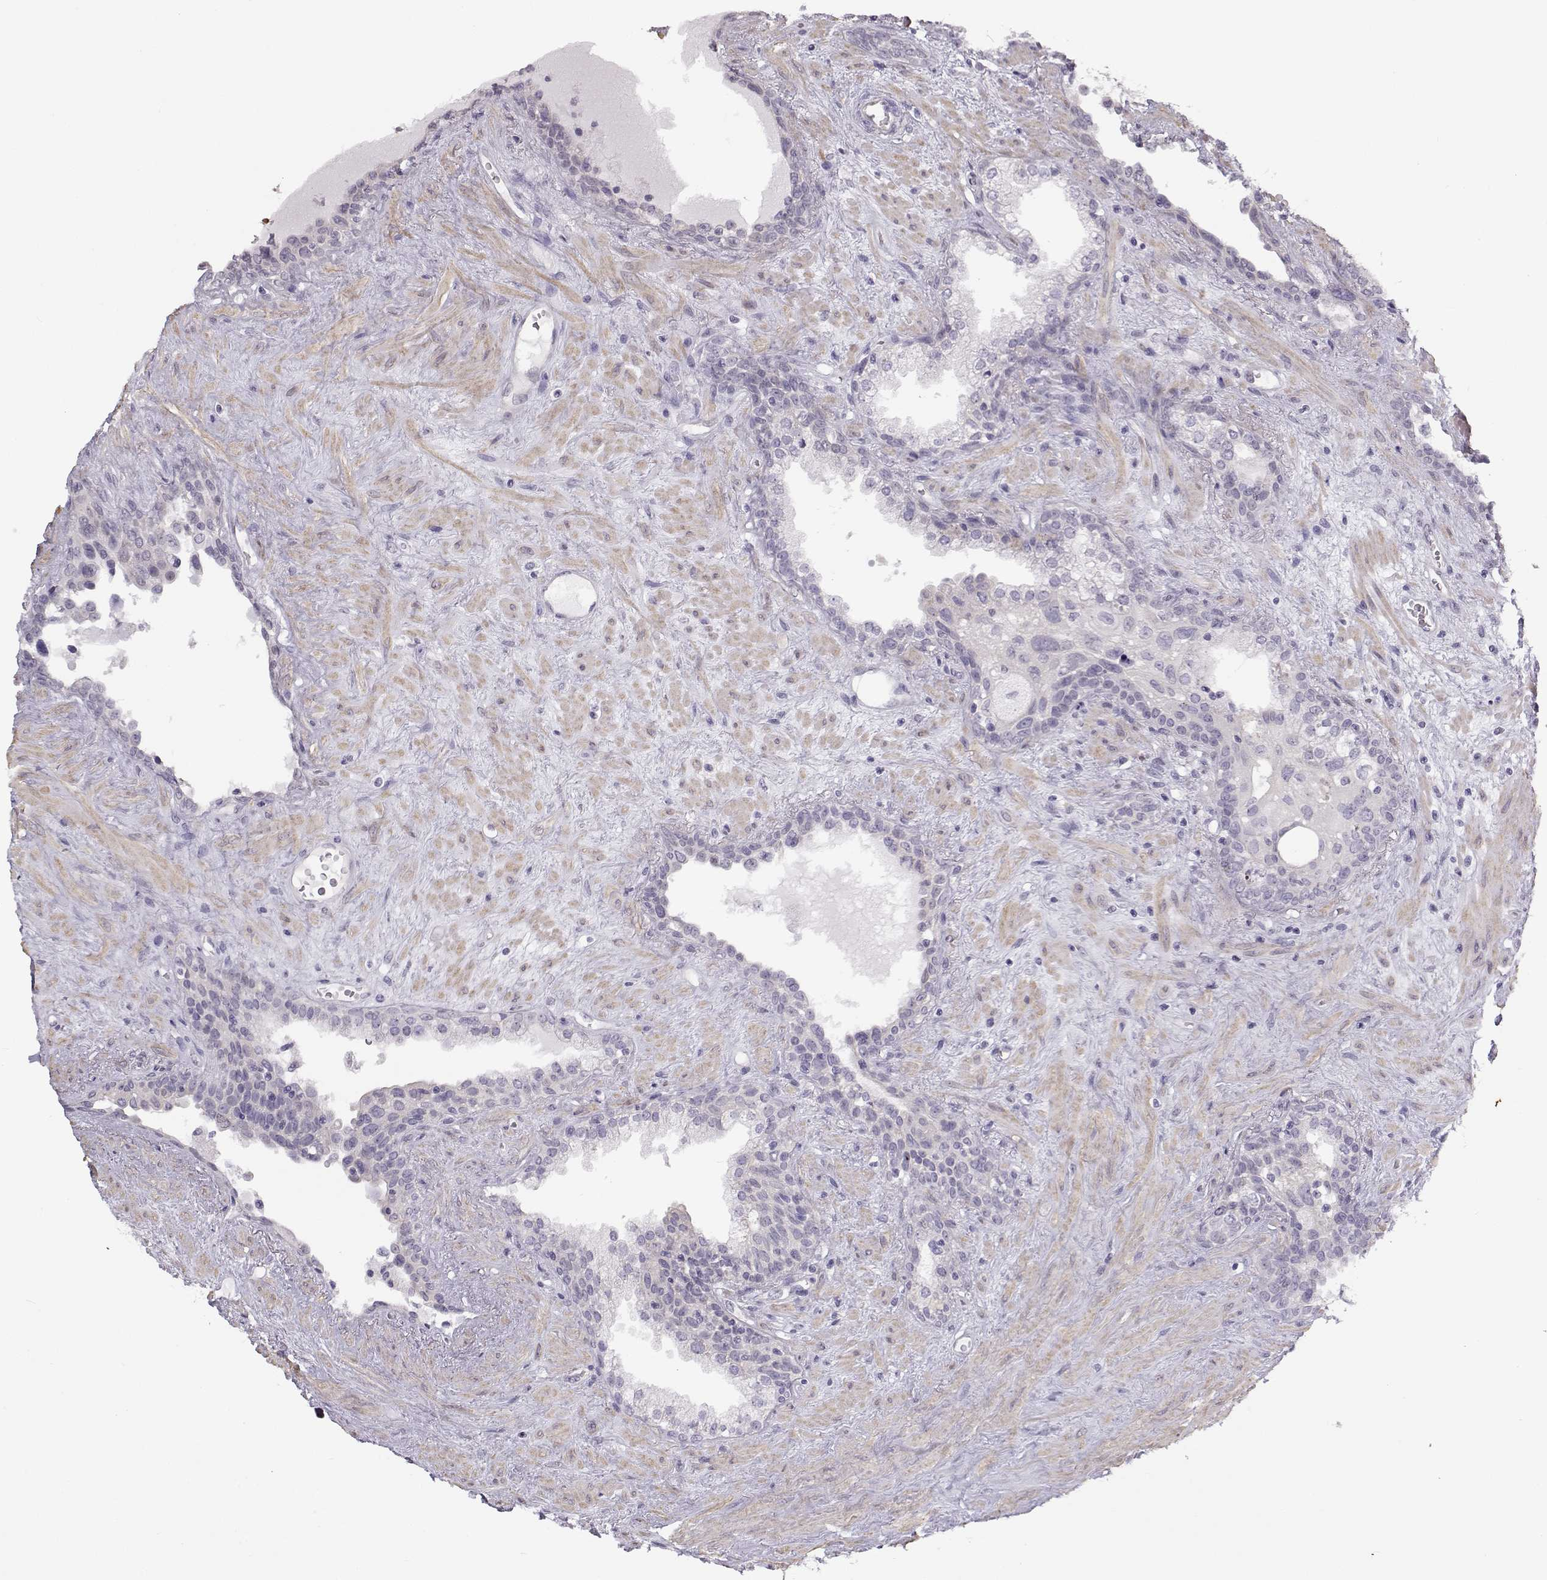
{"staining": {"intensity": "negative", "quantity": "none", "location": "none"}, "tissue": "prostate", "cell_type": "Glandular cells", "image_type": "normal", "snomed": [{"axis": "morphology", "description": "Normal tissue, NOS"}, {"axis": "topography", "description": "Prostate"}], "caption": "An image of prostate stained for a protein reveals no brown staining in glandular cells. (Stains: DAB (3,3'-diaminobenzidine) immunohistochemistry (IHC) with hematoxylin counter stain, Microscopy: brightfield microscopy at high magnification).", "gene": "TEX55", "patient": {"sex": "male", "age": 63}}